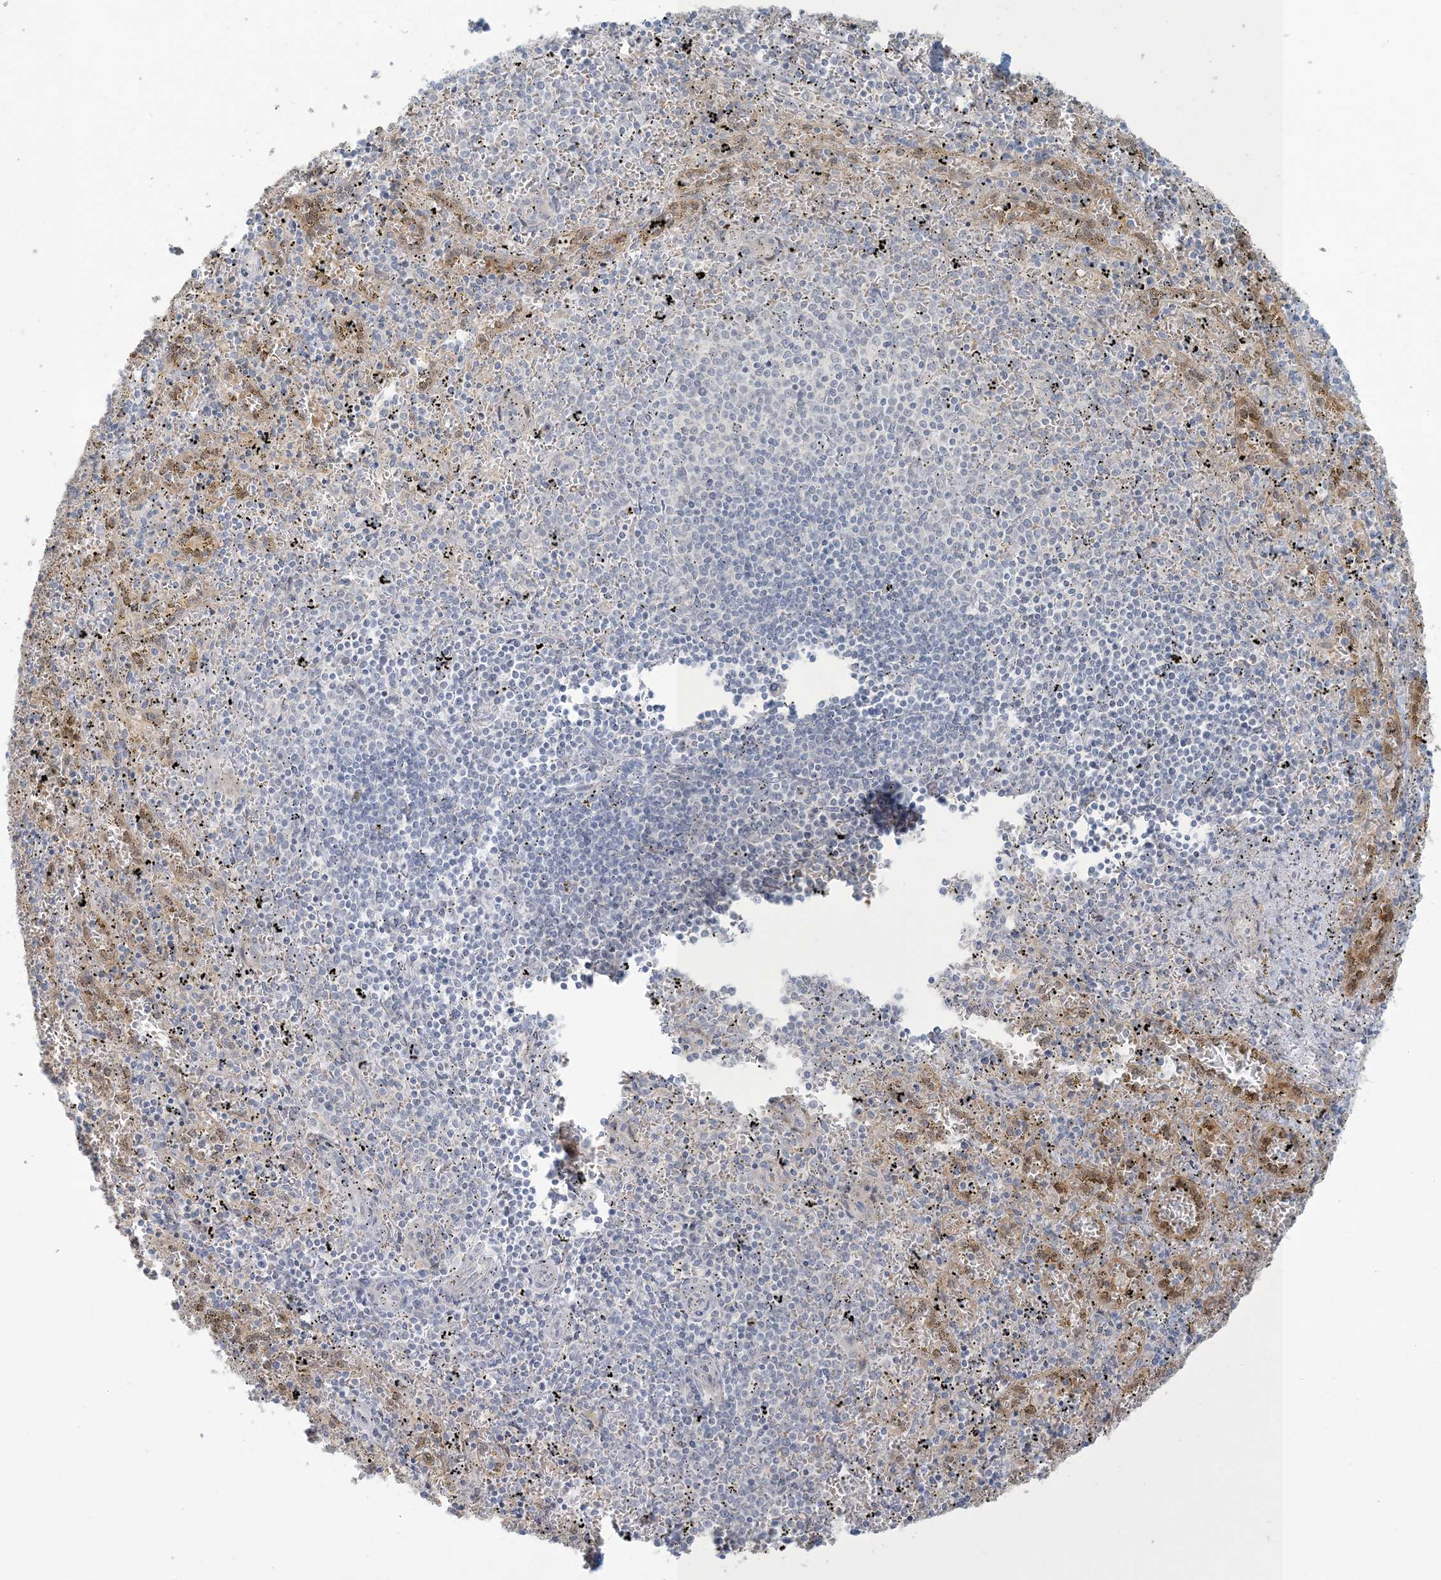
{"staining": {"intensity": "weak", "quantity": "<25%", "location": "cytoplasmic/membranous"}, "tissue": "spleen", "cell_type": "Cells in red pulp", "image_type": "normal", "snomed": [{"axis": "morphology", "description": "Normal tissue, NOS"}, {"axis": "topography", "description": "Spleen"}], "caption": "This is a image of immunohistochemistry (IHC) staining of normal spleen, which shows no positivity in cells in red pulp.", "gene": "NRBP2", "patient": {"sex": "male", "age": 11}}